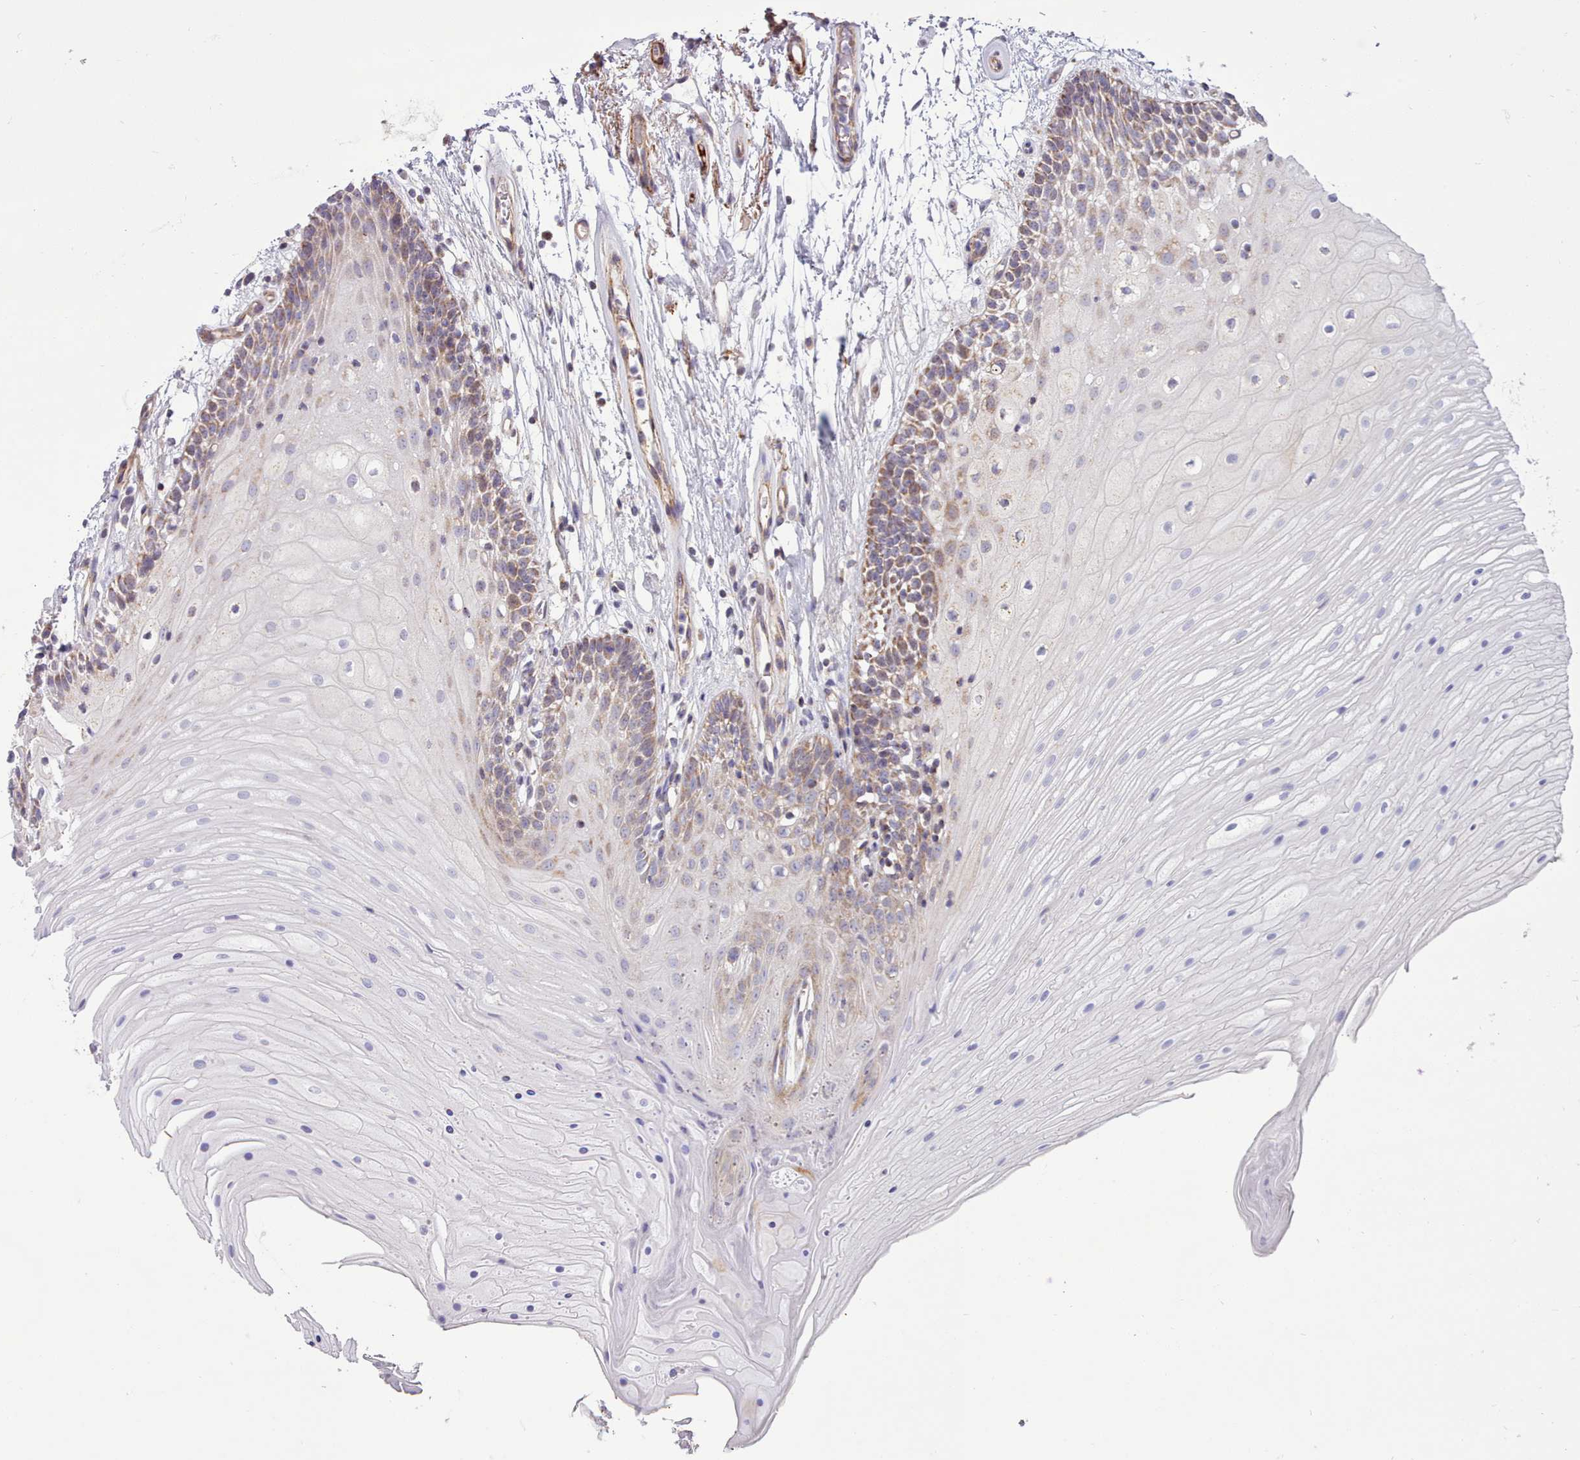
{"staining": {"intensity": "moderate", "quantity": "25%-75%", "location": "cytoplasmic/membranous"}, "tissue": "oral mucosa", "cell_type": "Squamous epithelial cells", "image_type": "normal", "snomed": [{"axis": "morphology", "description": "Normal tissue, NOS"}, {"axis": "topography", "description": "Oral tissue"}], "caption": "High-magnification brightfield microscopy of normal oral mucosa stained with DAB (3,3'-diaminobenzidine) (brown) and counterstained with hematoxylin (blue). squamous epithelial cells exhibit moderate cytoplasmic/membranous positivity is present in approximately25%-75% of cells.", "gene": "MRPL21", "patient": {"sex": "female", "age": 80}}